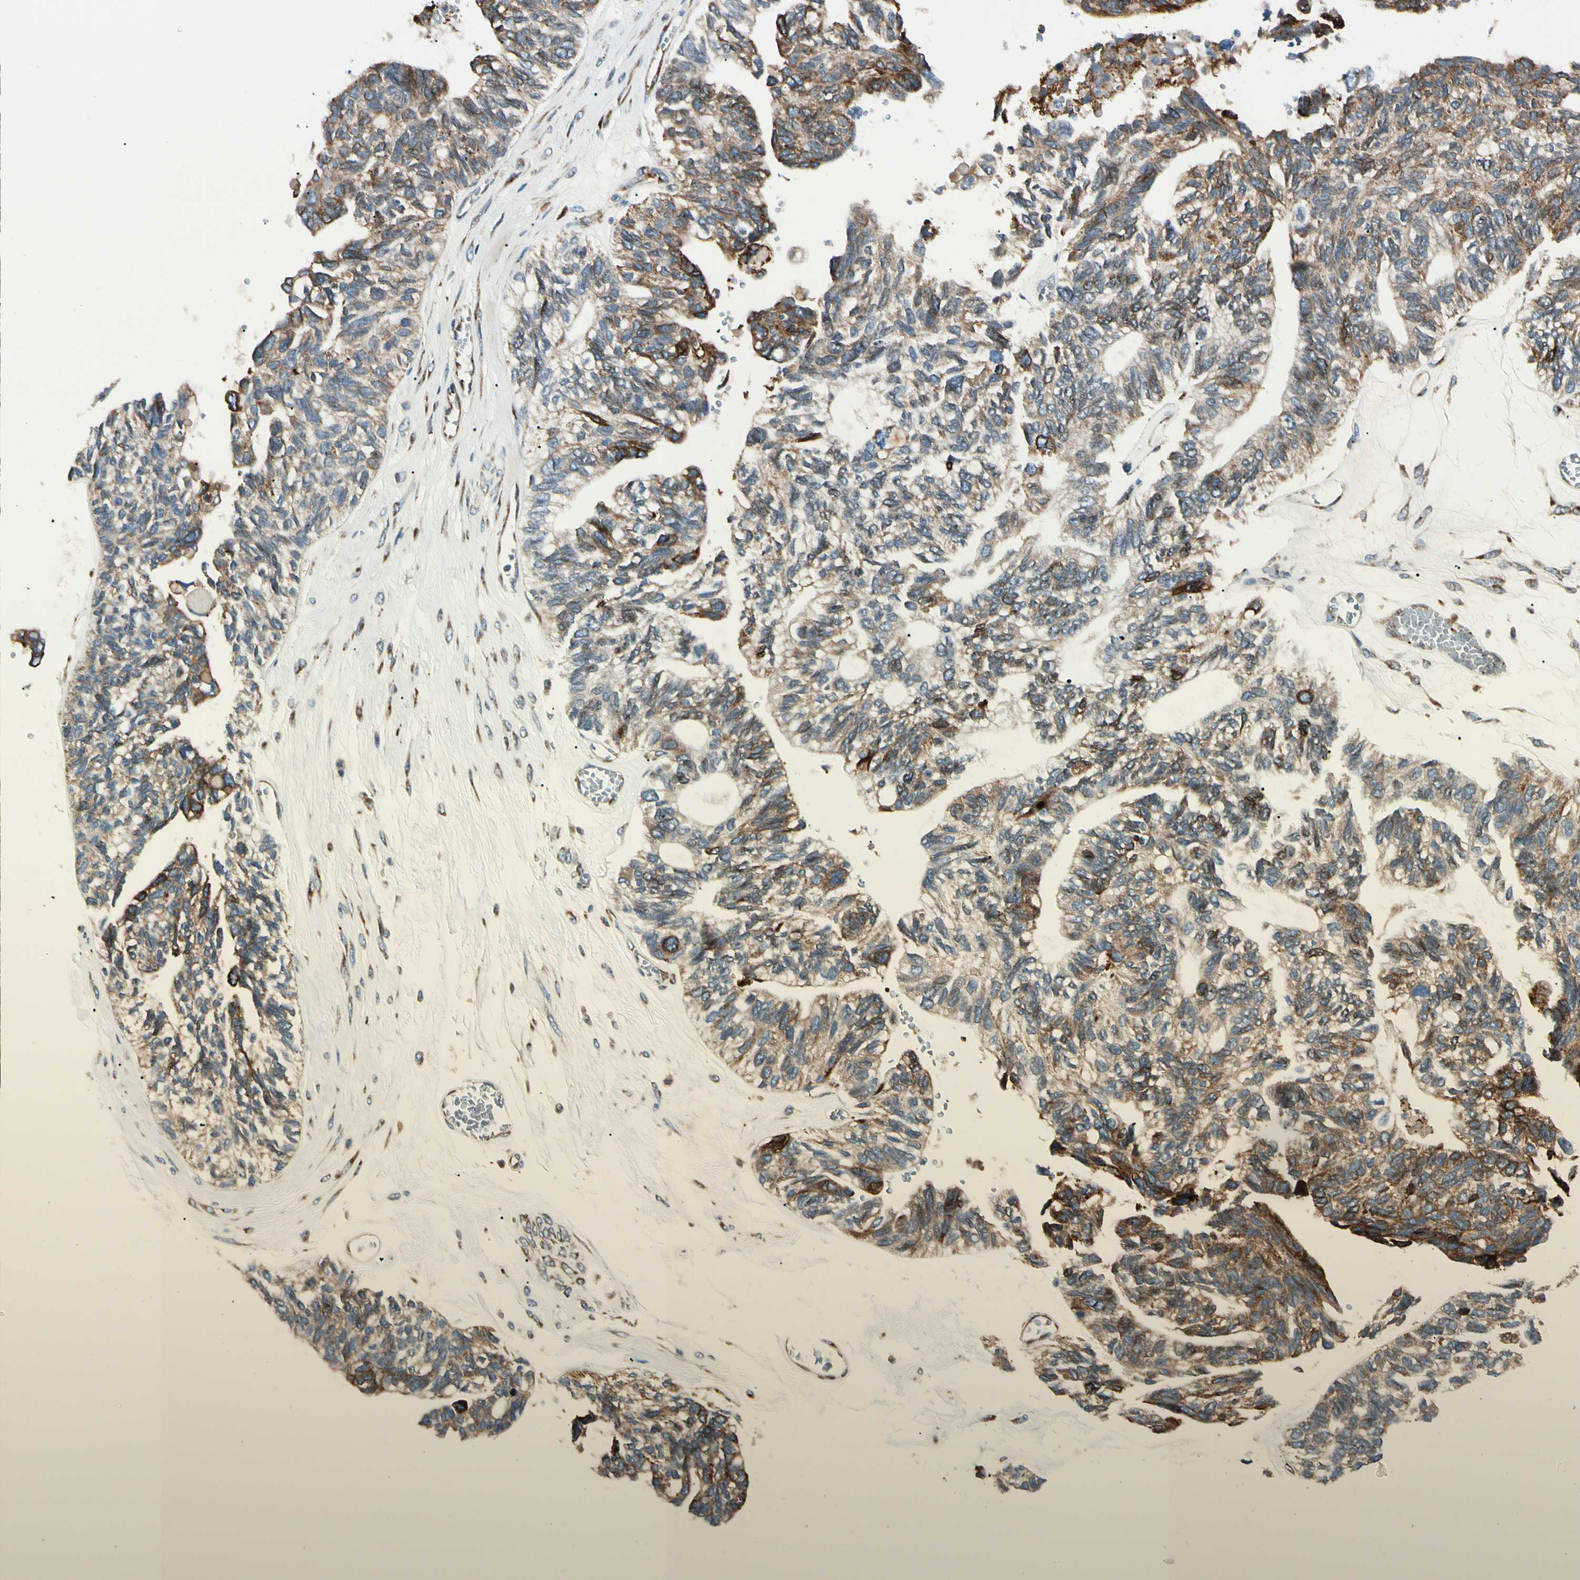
{"staining": {"intensity": "moderate", "quantity": ">75%", "location": "cytoplasmic/membranous"}, "tissue": "ovarian cancer", "cell_type": "Tumor cells", "image_type": "cancer", "snomed": [{"axis": "morphology", "description": "Cystadenocarcinoma, serous, NOS"}, {"axis": "topography", "description": "Ovary"}], "caption": "Immunohistochemical staining of human ovarian serous cystadenocarcinoma reveals moderate cytoplasmic/membranous protein staining in about >75% of tumor cells.", "gene": "MRPL9", "patient": {"sex": "female", "age": 79}}